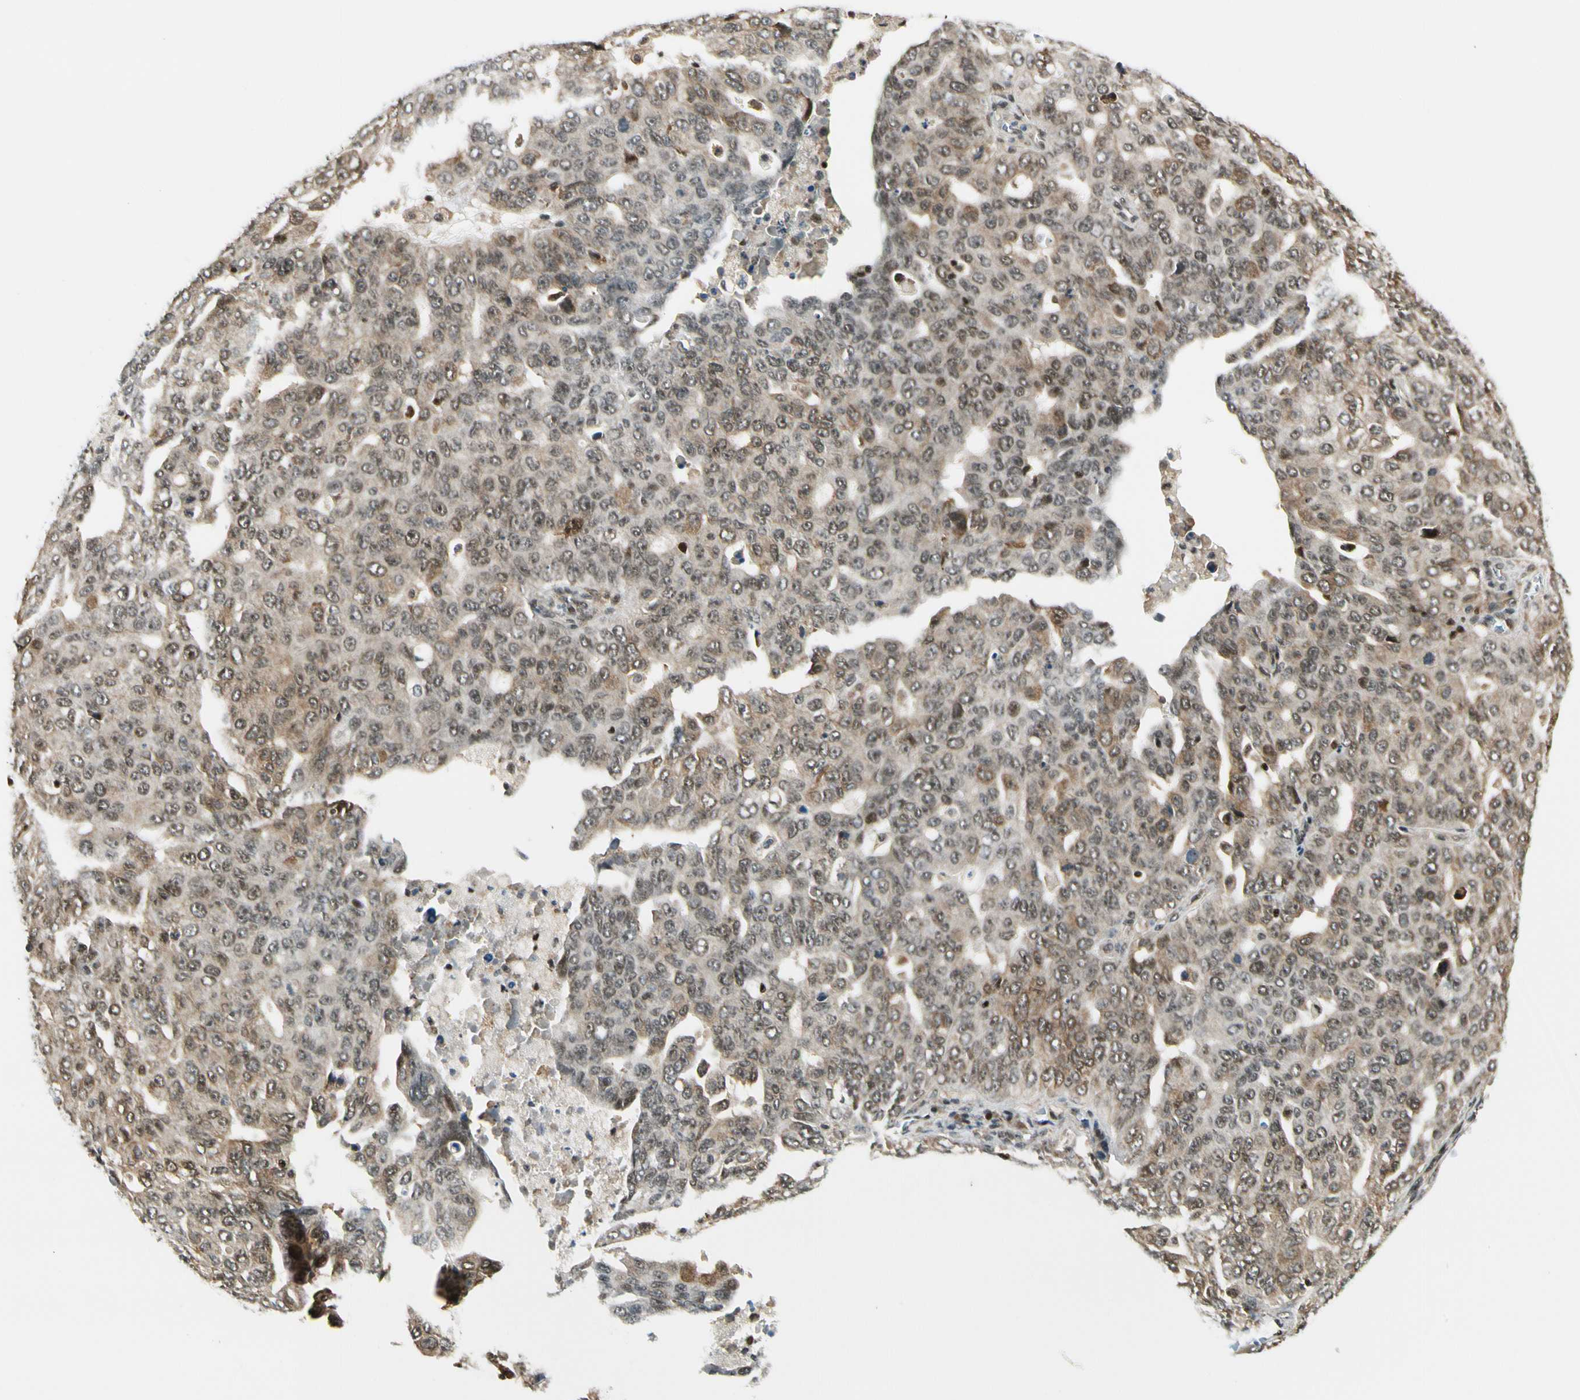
{"staining": {"intensity": "weak", "quantity": "25%-75%", "location": "cytoplasmic/membranous,nuclear"}, "tissue": "ovarian cancer", "cell_type": "Tumor cells", "image_type": "cancer", "snomed": [{"axis": "morphology", "description": "Carcinoma, endometroid"}, {"axis": "topography", "description": "Ovary"}], "caption": "Weak cytoplasmic/membranous and nuclear expression is identified in approximately 25%-75% of tumor cells in ovarian cancer (endometroid carcinoma).", "gene": "DAXX", "patient": {"sex": "female", "age": 62}}